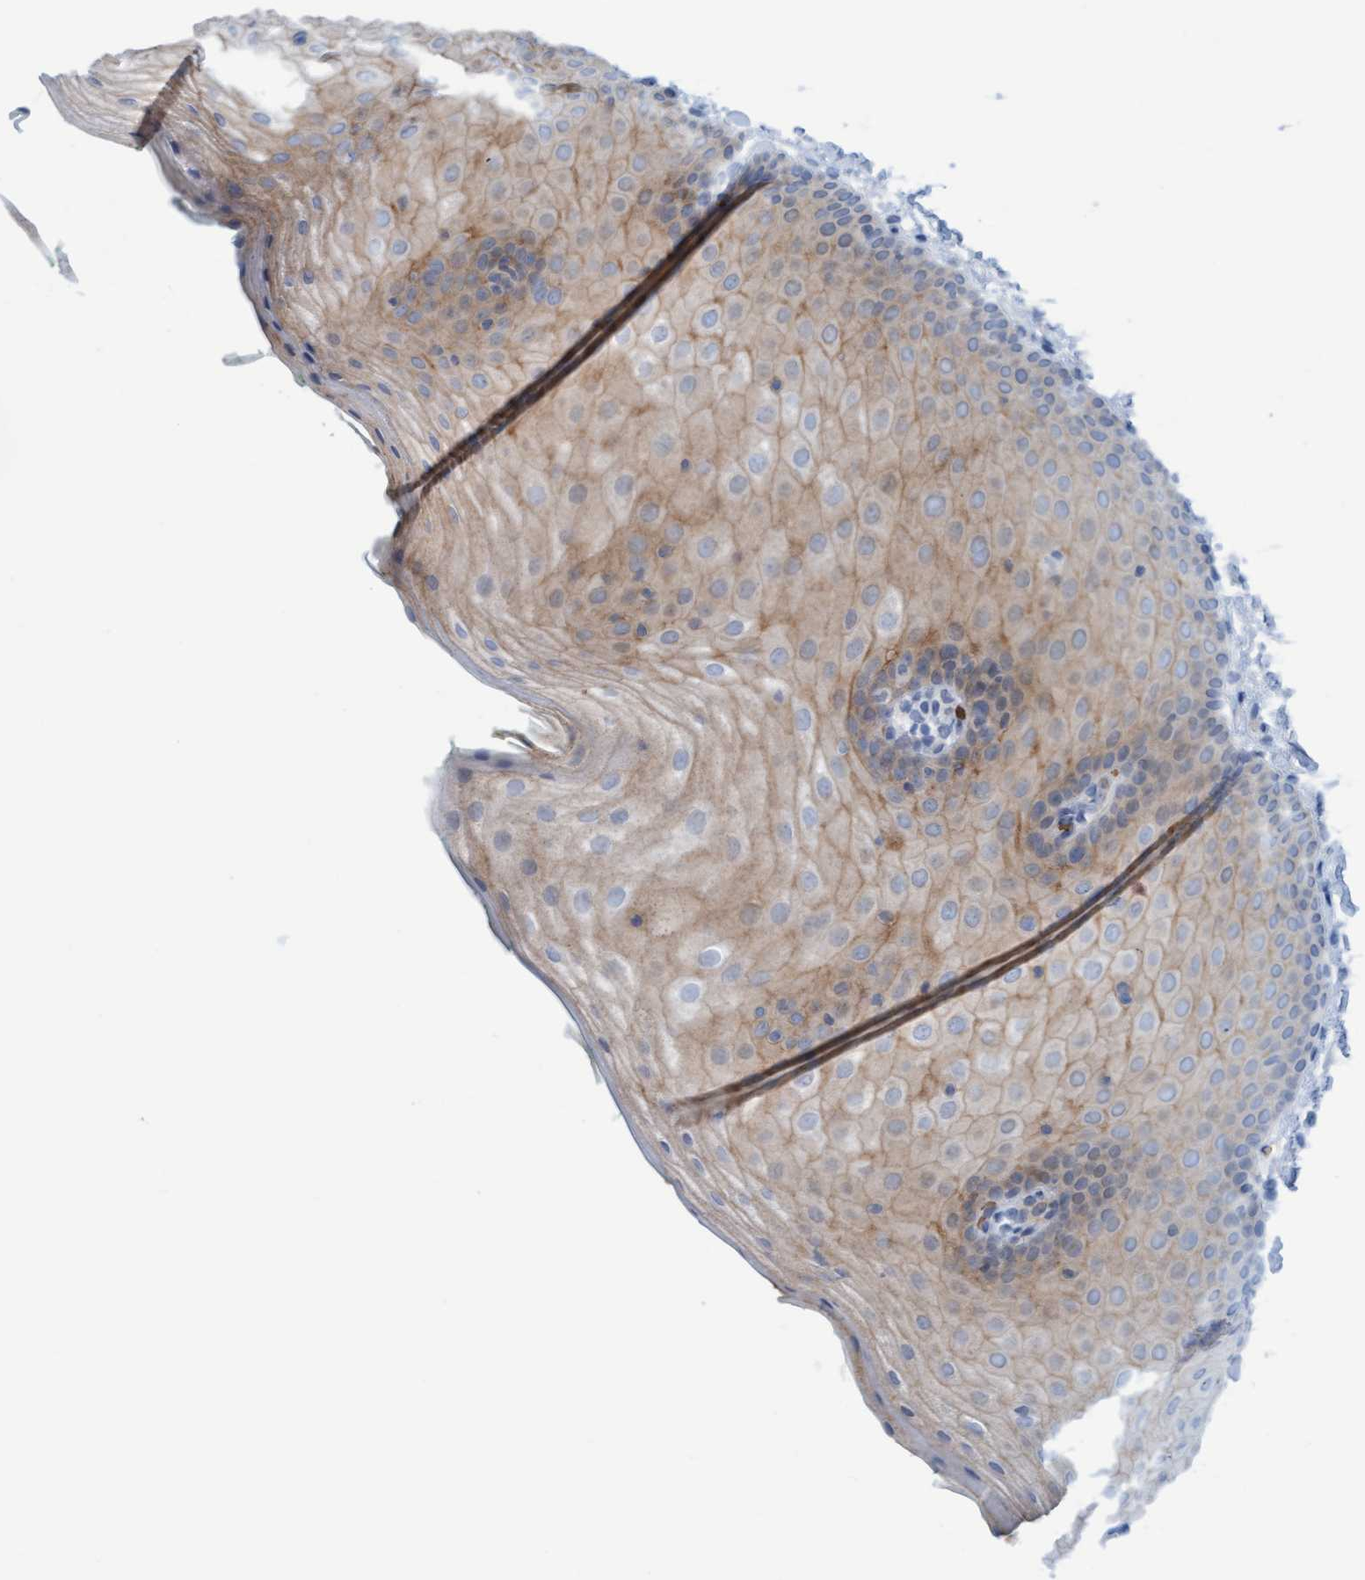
{"staining": {"intensity": "weak", "quantity": "25%-75%", "location": "cytoplasmic/membranous"}, "tissue": "oral mucosa", "cell_type": "Squamous epithelial cells", "image_type": "normal", "snomed": [{"axis": "morphology", "description": "Normal tissue, NOS"}, {"axis": "topography", "description": "Skin"}, {"axis": "topography", "description": "Oral tissue"}], "caption": "Immunohistochemical staining of benign human oral mucosa displays weak cytoplasmic/membranous protein positivity in about 25%-75% of squamous epithelial cells.", "gene": "P2RX5", "patient": {"sex": "male", "age": 84}}